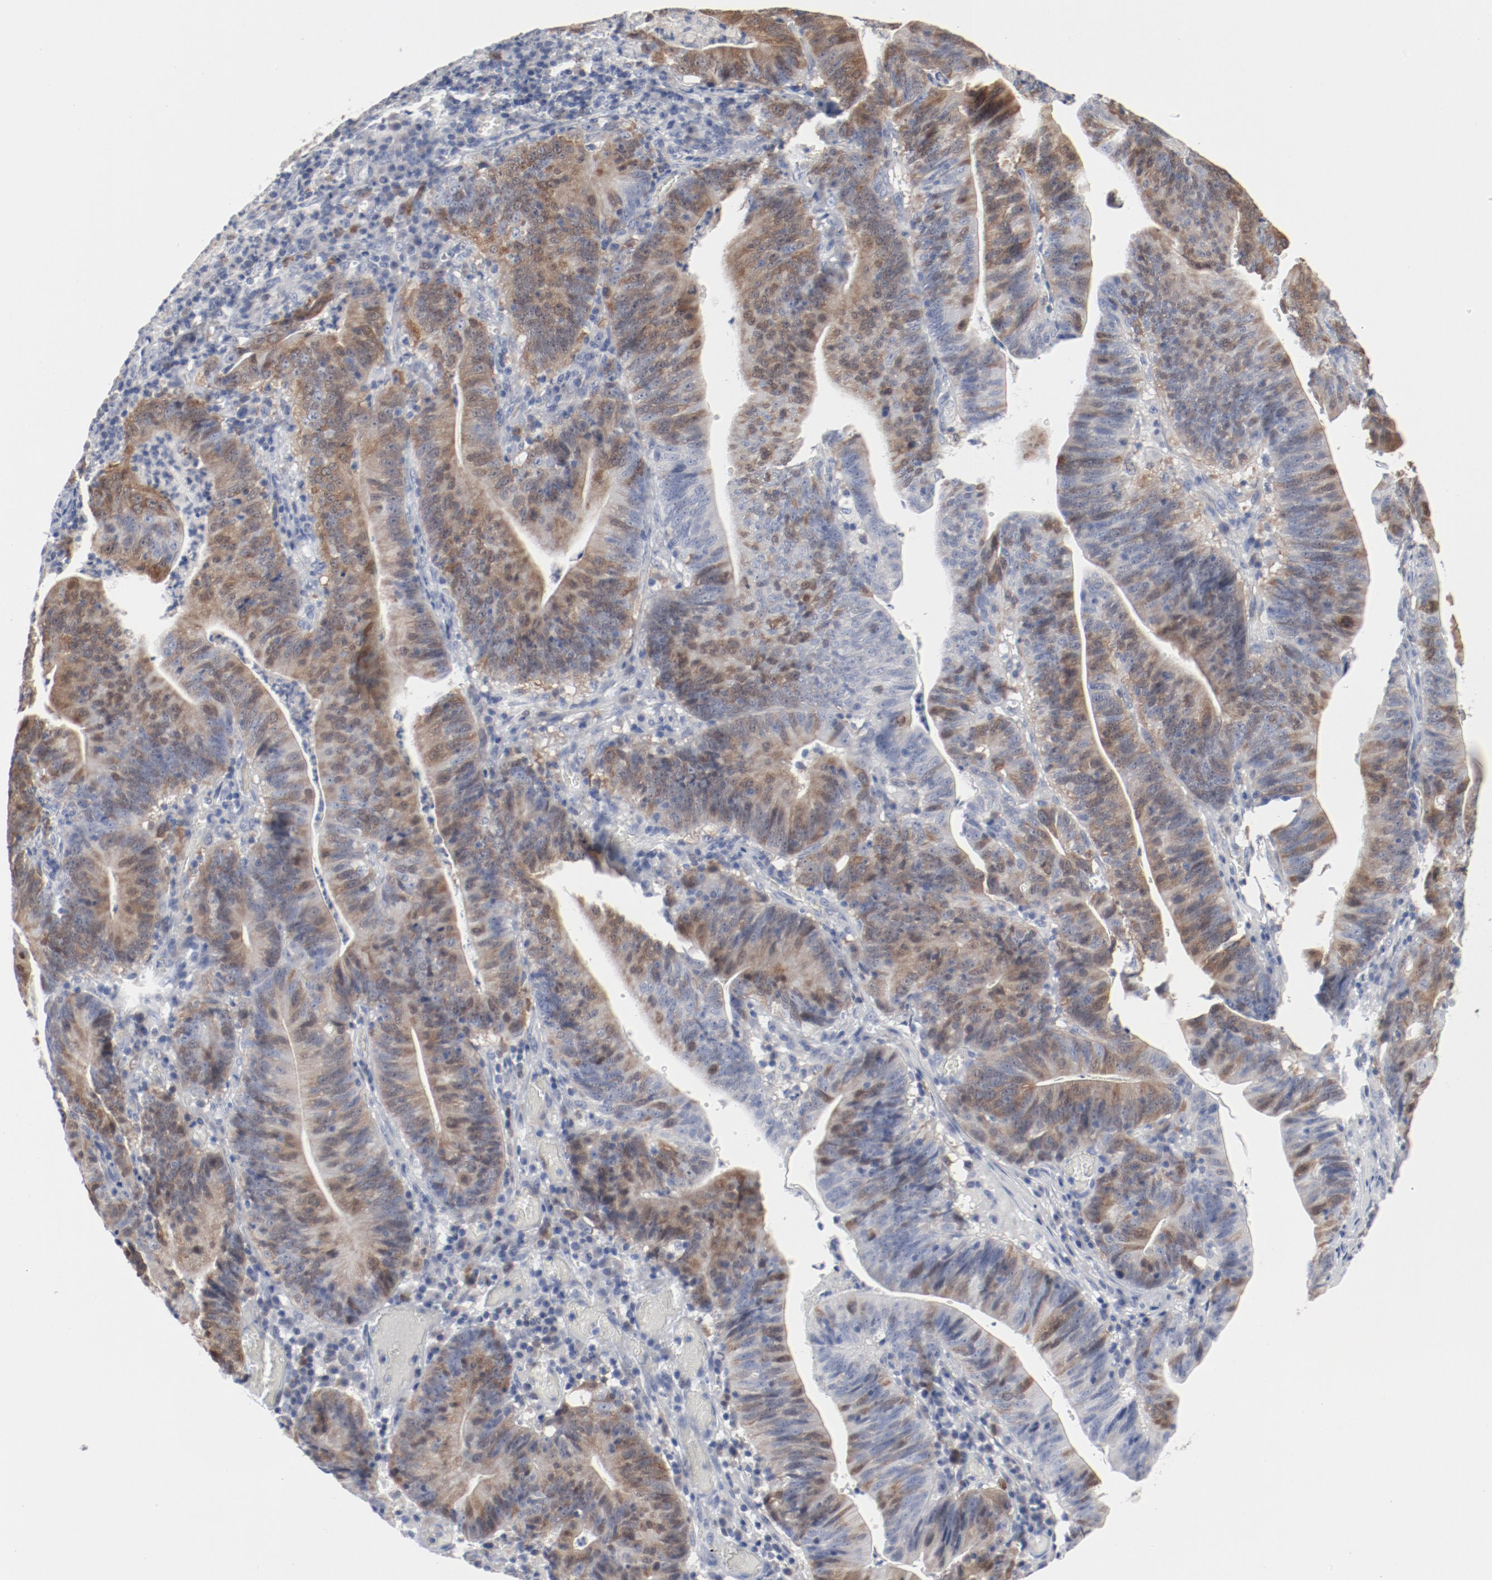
{"staining": {"intensity": "moderate", "quantity": ">75%", "location": "cytoplasmic/membranous,nuclear"}, "tissue": "stomach cancer", "cell_type": "Tumor cells", "image_type": "cancer", "snomed": [{"axis": "morphology", "description": "Adenocarcinoma, NOS"}, {"axis": "topography", "description": "Stomach, lower"}], "caption": "Protein analysis of stomach cancer (adenocarcinoma) tissue demonstrates moderate cytoplasmic/membranous and nuclear expression in approximately >75% of tumor cells.", "gene": "CDK1", "patient": {"sex": "female", "age": 86}}